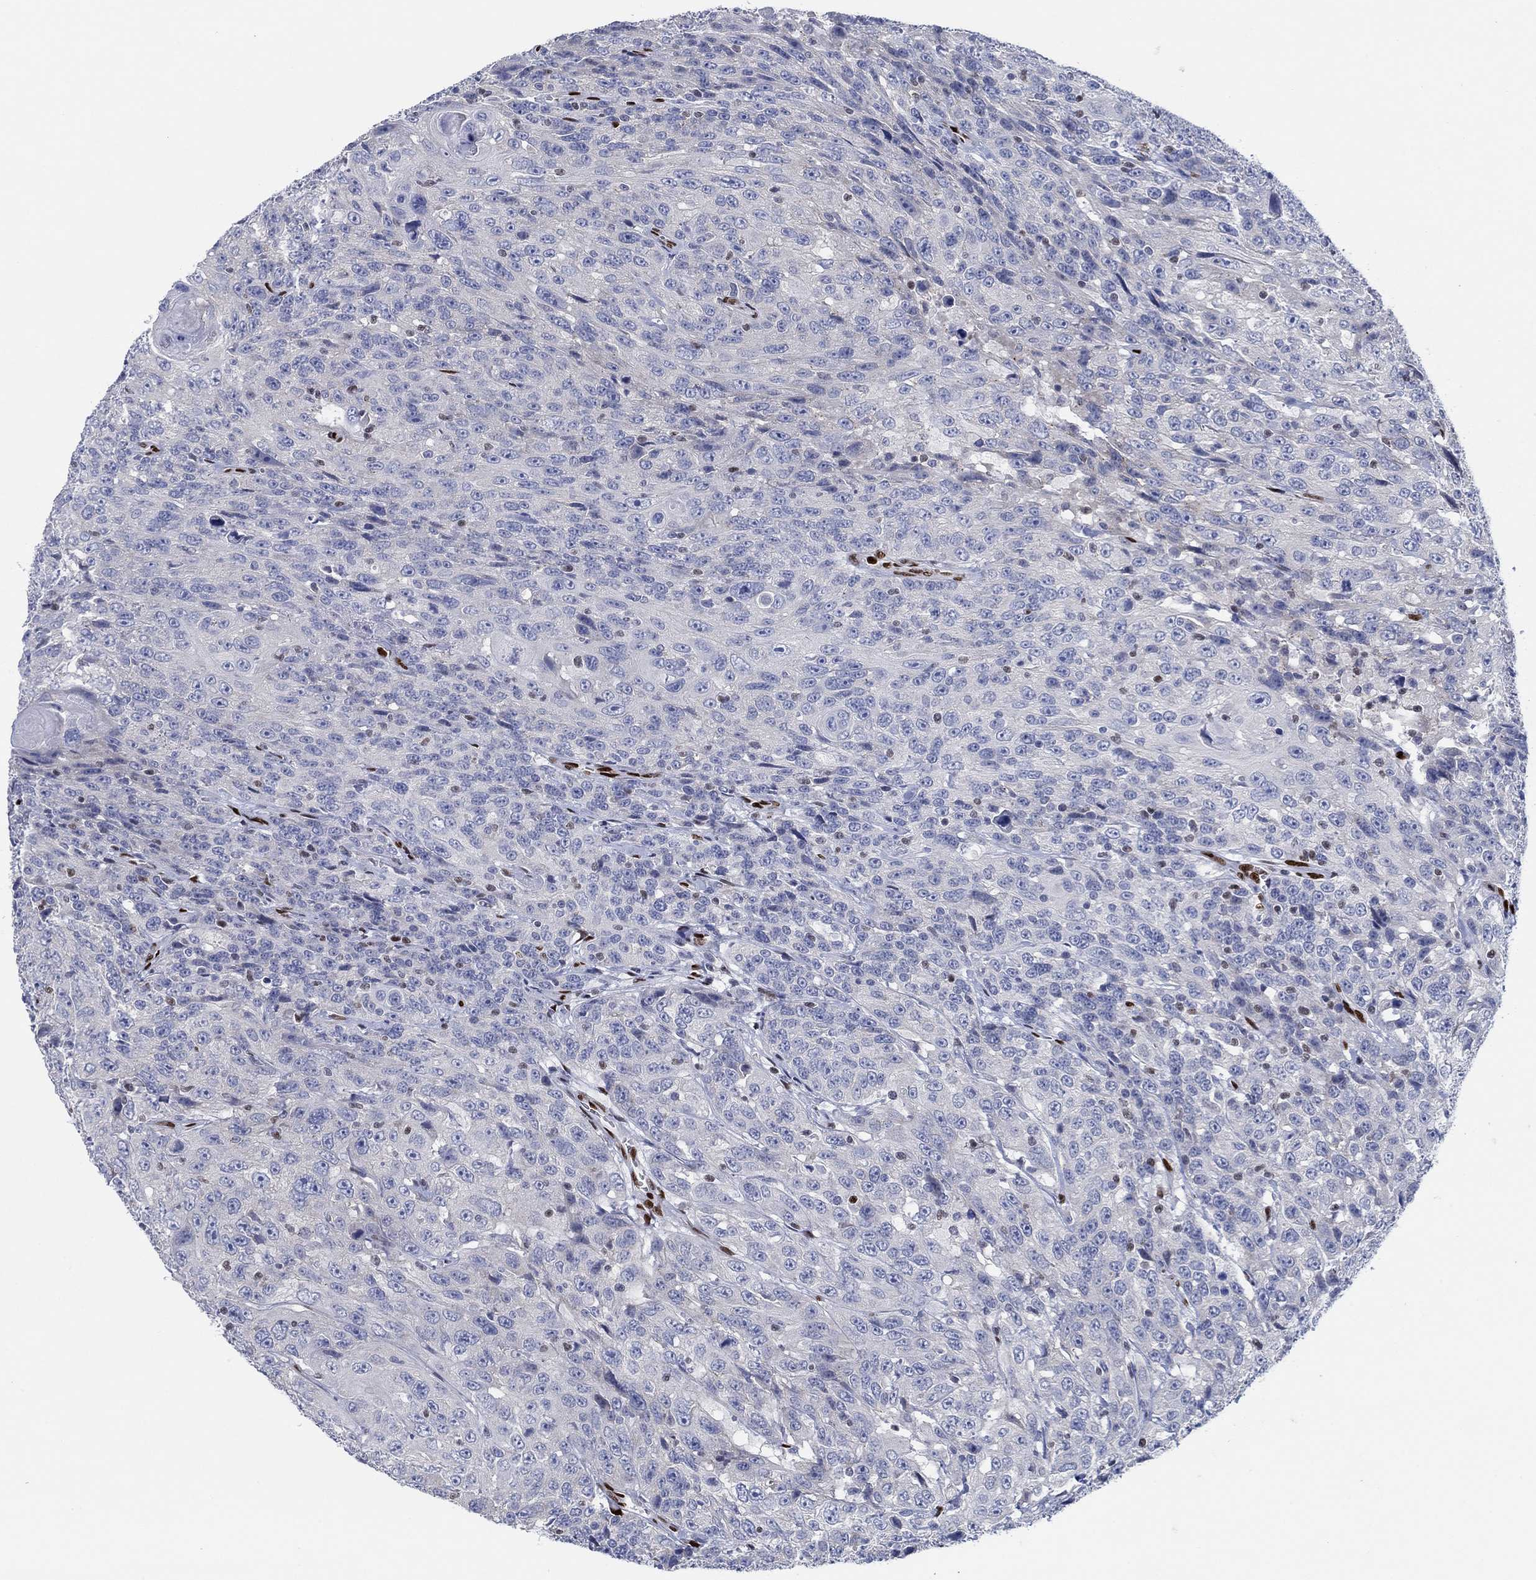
{"staining": {"intensity": "negative", "quantity": "none", "location": "none"}, "tissue": "urothelial cancer", "cell_type": "Tumor cells", "image_type": "cancer", "snomed": [{"axis": "morphology", "description": "Urothelial carcinoma, NOS"}, {"axis": "morphology", "description": "Urothelial carcinoma, High grade"}, {"axis": "topography", "description": "Urinary bladder"}], "caption": "Immunohistochemistry (IHC) micrograph of human transitional cell carcinoma stained for a protein (brown), which demonstrates no expression in tumor cells.", "gene": "ZEB1", "patient": {"sex": "female", "age": 73}}